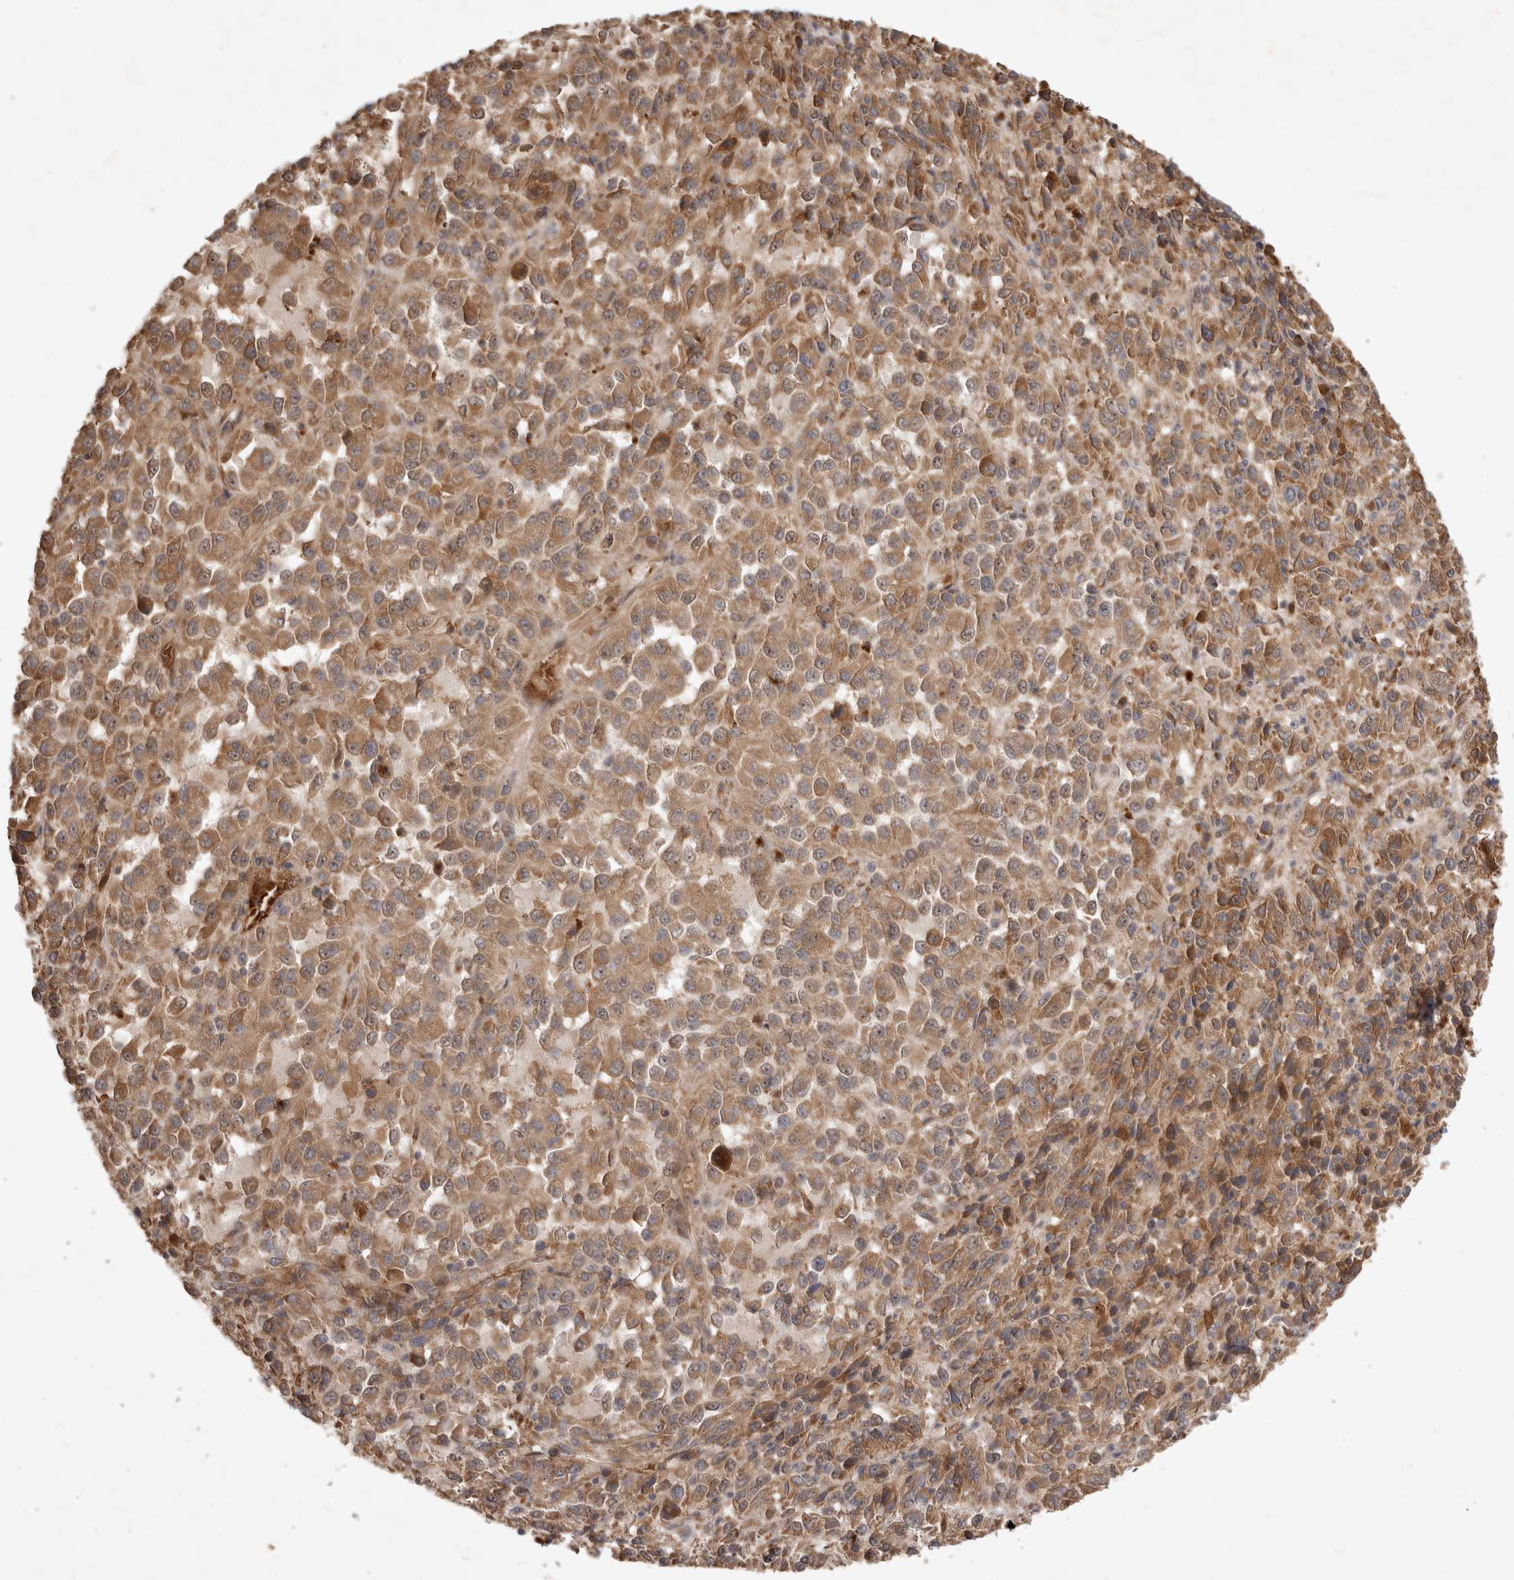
{"staining": {"intensity": "moderate", "quantity": ">75%", "location": "cytoplasmic/membranous"}, "tissue": "melanoma", "cell_type": "Tumor cells", "image_type": "cancer", "snomed": [{"axis": "morphology", "description": "Malignant melanoma, Metastatic site"}, {"axis": "topography", "description": "Lung"}], "caption": "Protein expression analysis of melanoma displays moderate cytoplasmic/membranous positivity in about >75% of tumor cells. (DAB IHC, brown staining for protein, blue staining for nuclei).", "gene": "FAM221A", "patient": {"sex": "male", "age": 64}}